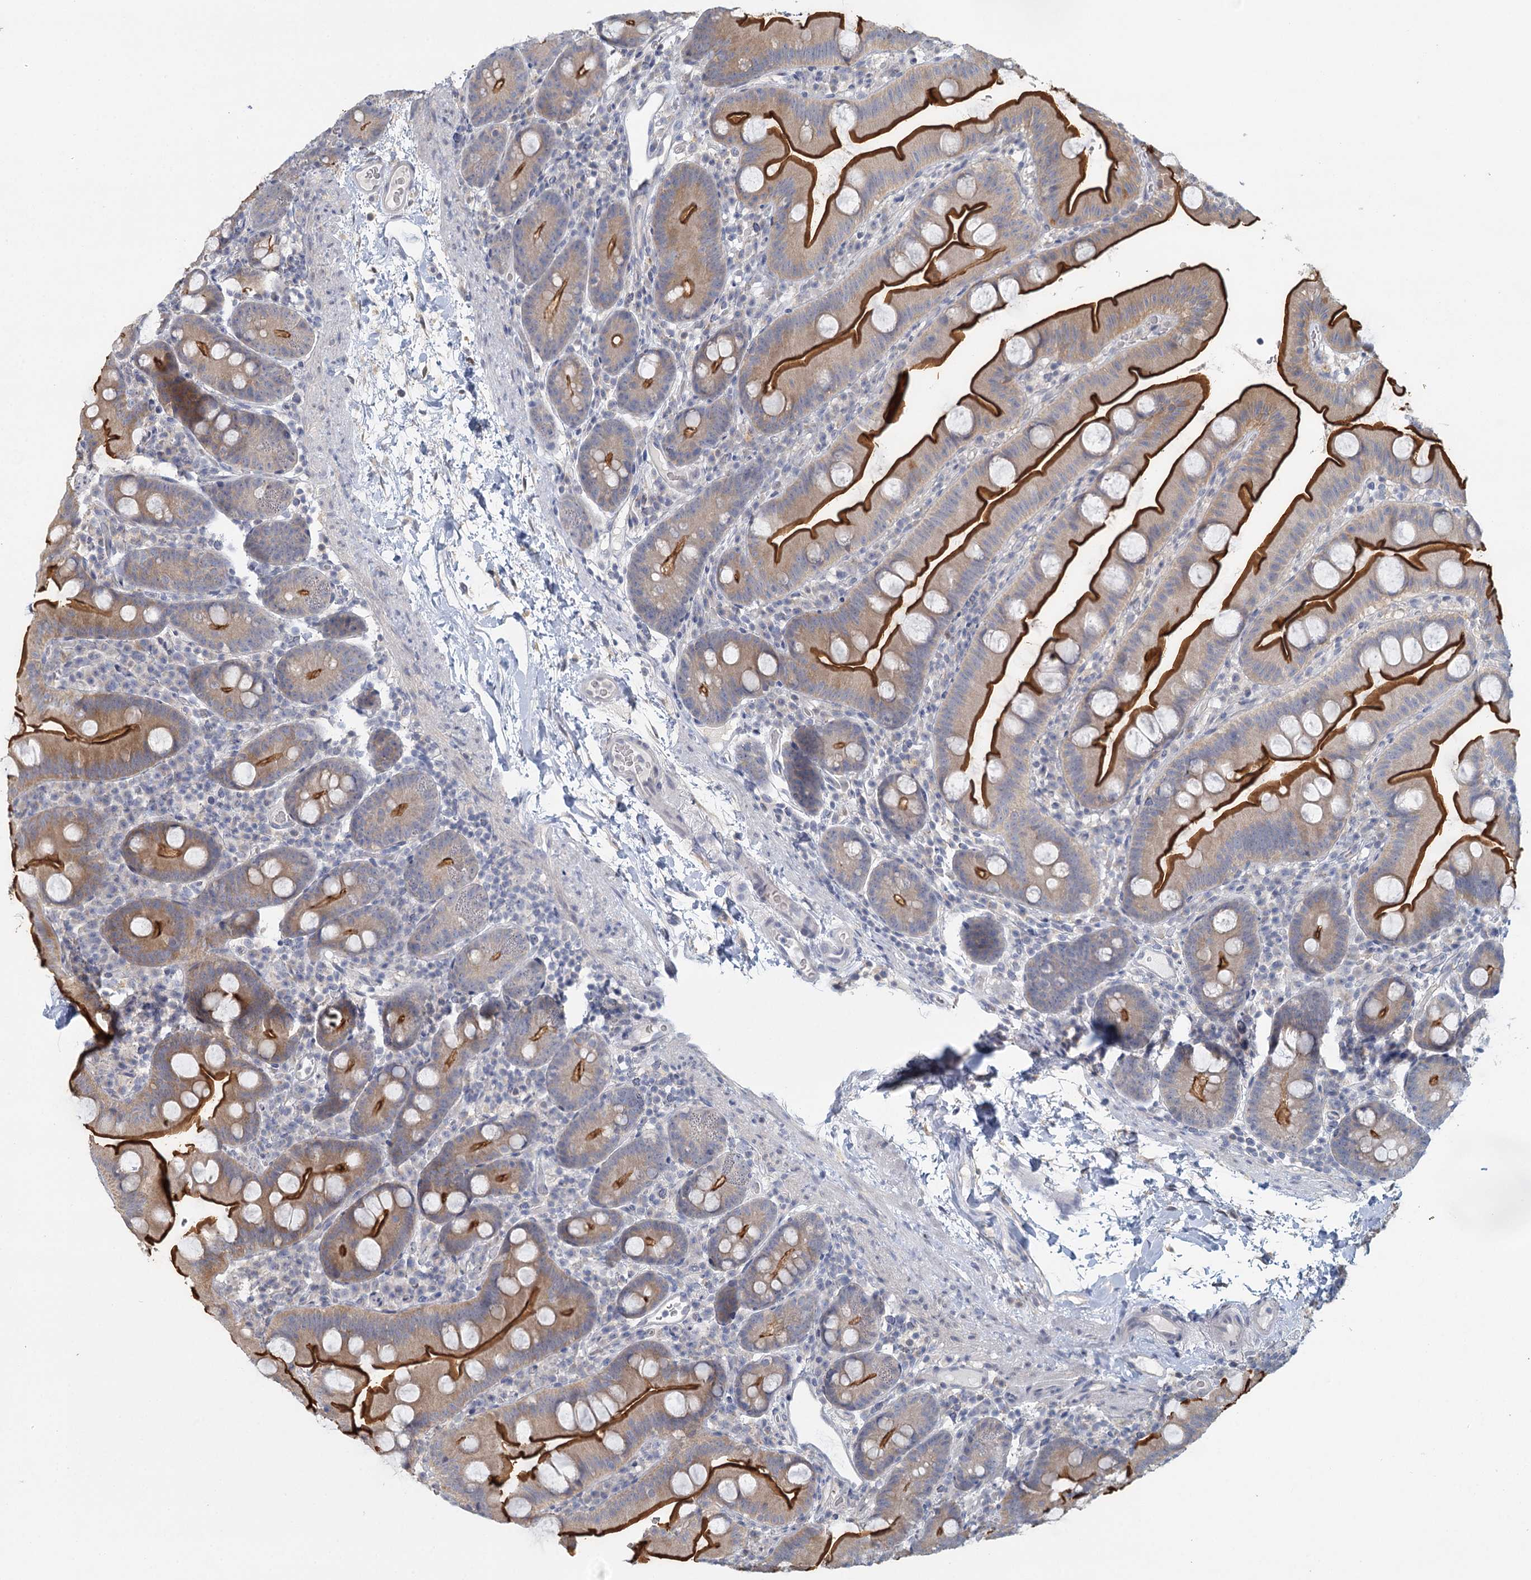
{"staining": {"intensity": "strong", "quantity": "25%-75%", "location": "cytoplasmic/membranous"}, "tissue": "small intestine", "cell_type": "Glandular cells", "image_type": "normal", "snomed": [{"axis": "morphology", "description": "Normal tissue, NOS"}, {"axis": "topography", "description": "Small intestine"}], "caption": "About 25%-75% of glandular cells in benign small intestine display strong cytoplasmic/membranous protein positivity as visualized by brown immunohistochemical staining.", "gene": "MYO7B", "patient": {"sex": "female", "age": 68}}